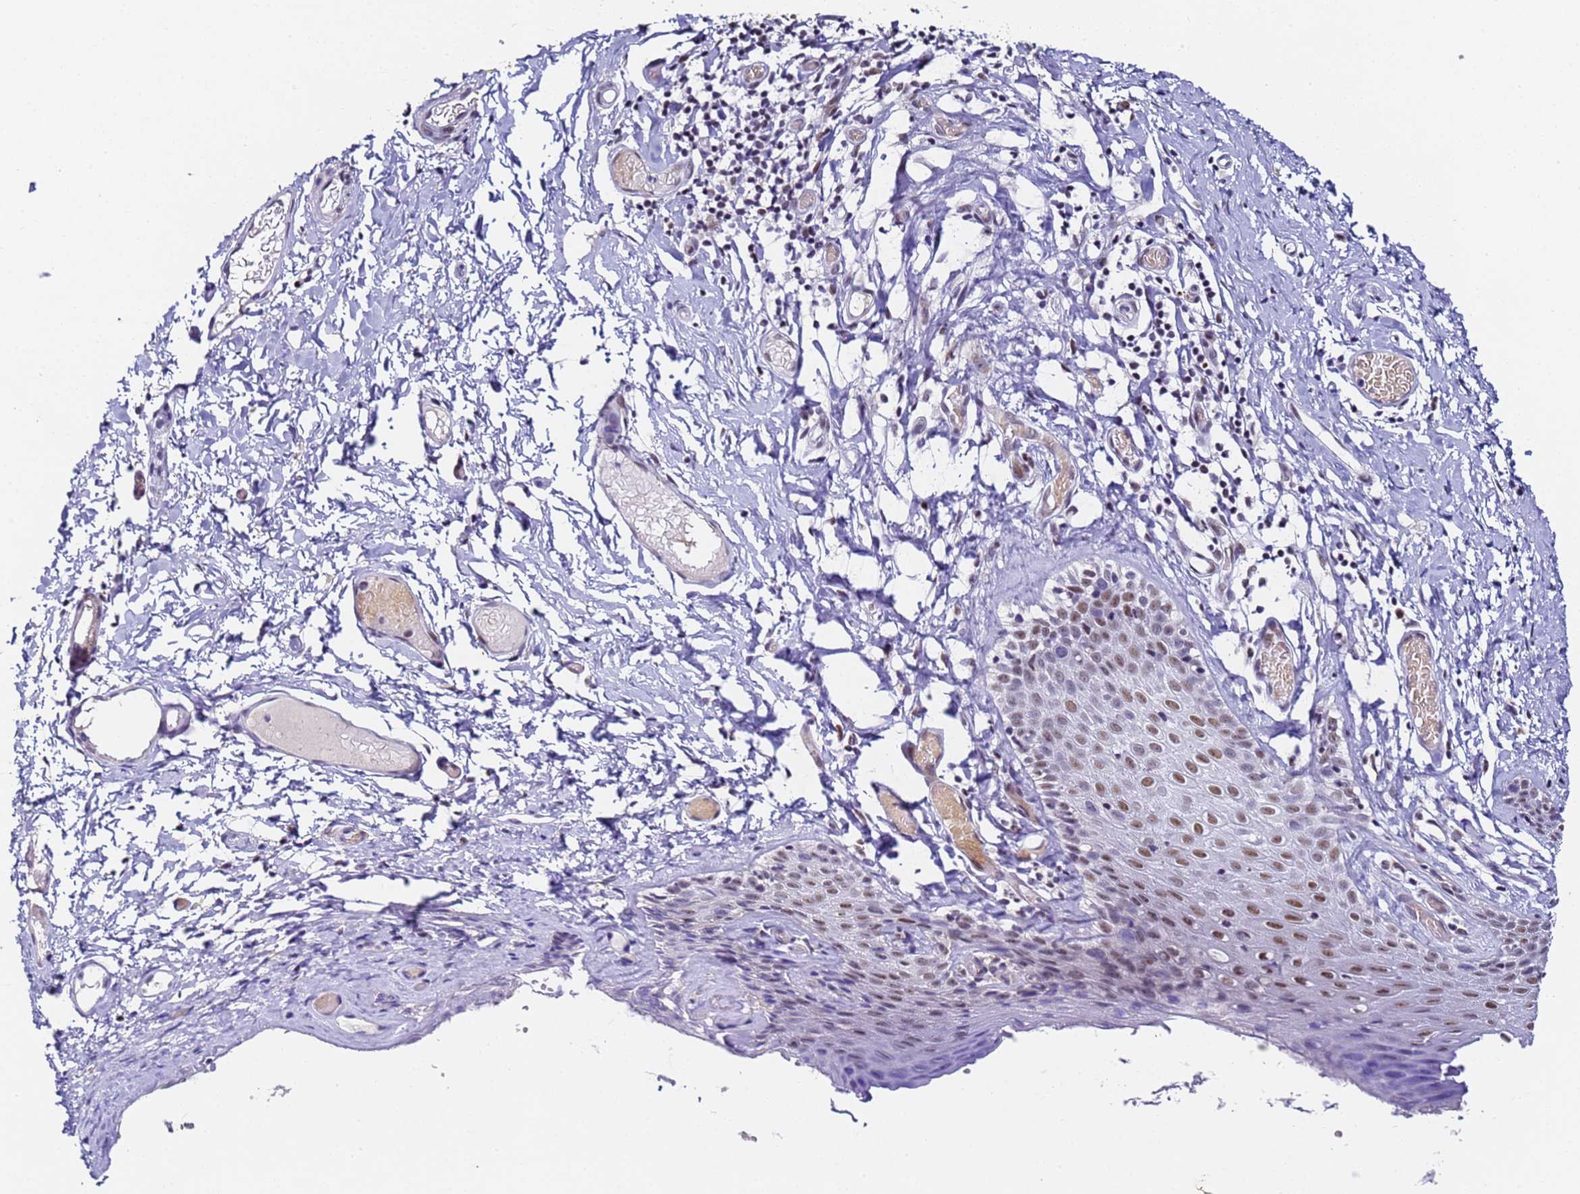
{"staining": {"intensity": "moderate", "quantity": ">75%", "location": "nuclear"}, "tissue": "skin", "cell_type": "Epidermal cells", "image_type": "normal", "snomed": [{"axis": "morphology", "description": "Normal tissue, NOS"}, {"axis": "topography", "description": "Adipose tissue"}, {"axis": "topography", "description": "Vascular tissue"}, {"axis": "topography", "description": "Vulva"}, {"axis": "topography", "description": "Peripheral nerve tissue"}], "caption": "Immunohistochemical staining of normal skin demonstrates >75% levels of moderate nuclear protein positivity in approximately >75% of epidermal cells.", "gene": "FNBP4", "patient": {"sex": "female", "age": 86}}